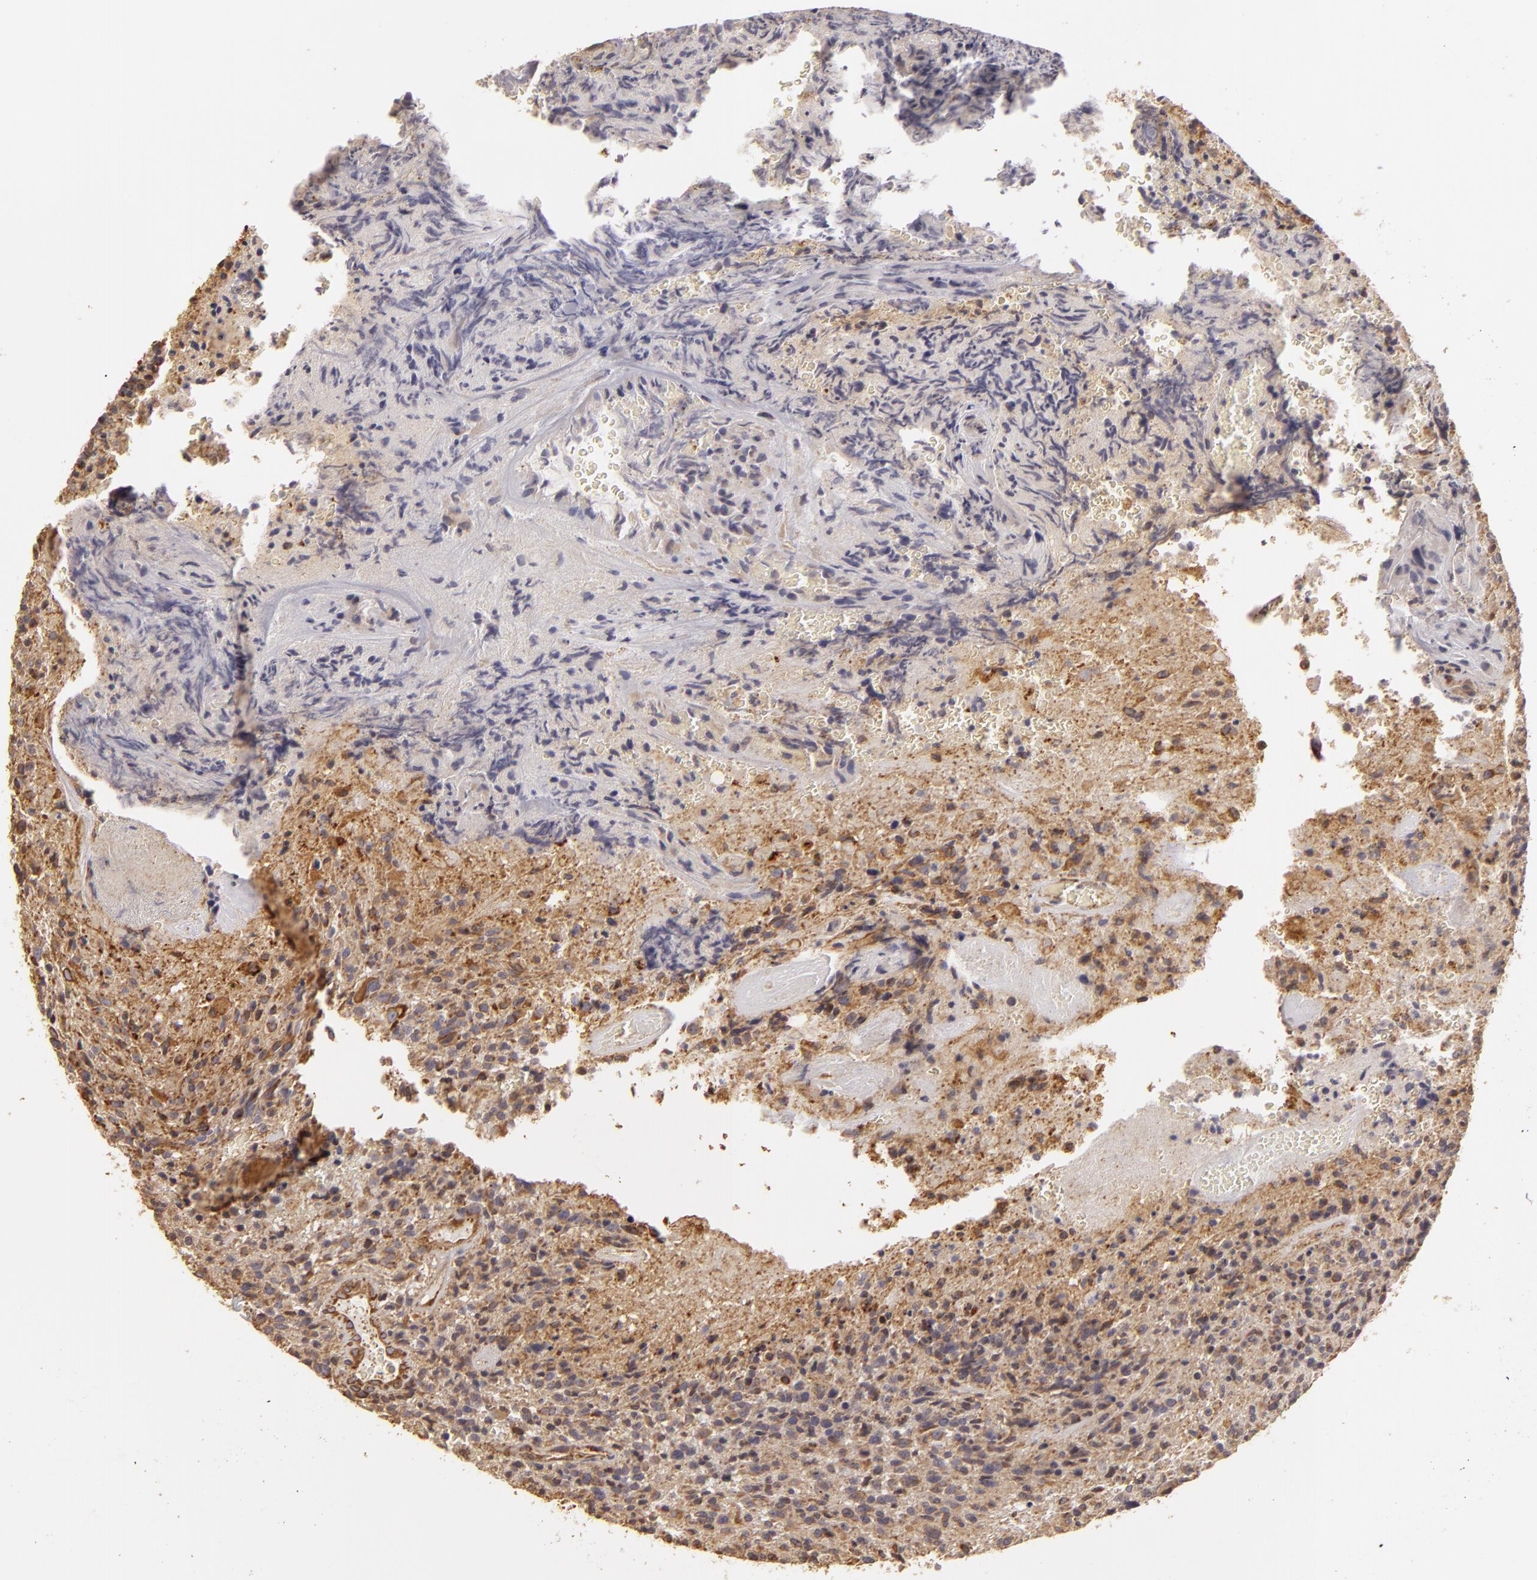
{"staining": {"intensity": "strong", "quantity": "25%-75%", "location": "cytoplasmic/membranous"}, "tissue": "glioma", "cell_type": "Tumor cells", "image_type": "cancer", "snomed": [{"axis": "morphology", "description": "Glioma, malignant, High grade"}, {"axis": "topography", "description": "Brain"}], "caption": "Tumor cells display high levels of strong cytoplasmic/membranous staining in approximately 25%-75% of cells in malignant high-grade glioma. Ihc stains the protein of interest in brown and the nuclei are stained blue.", "gene": "CYB5R3", "patient": {"sex": "male", "age": 36}}